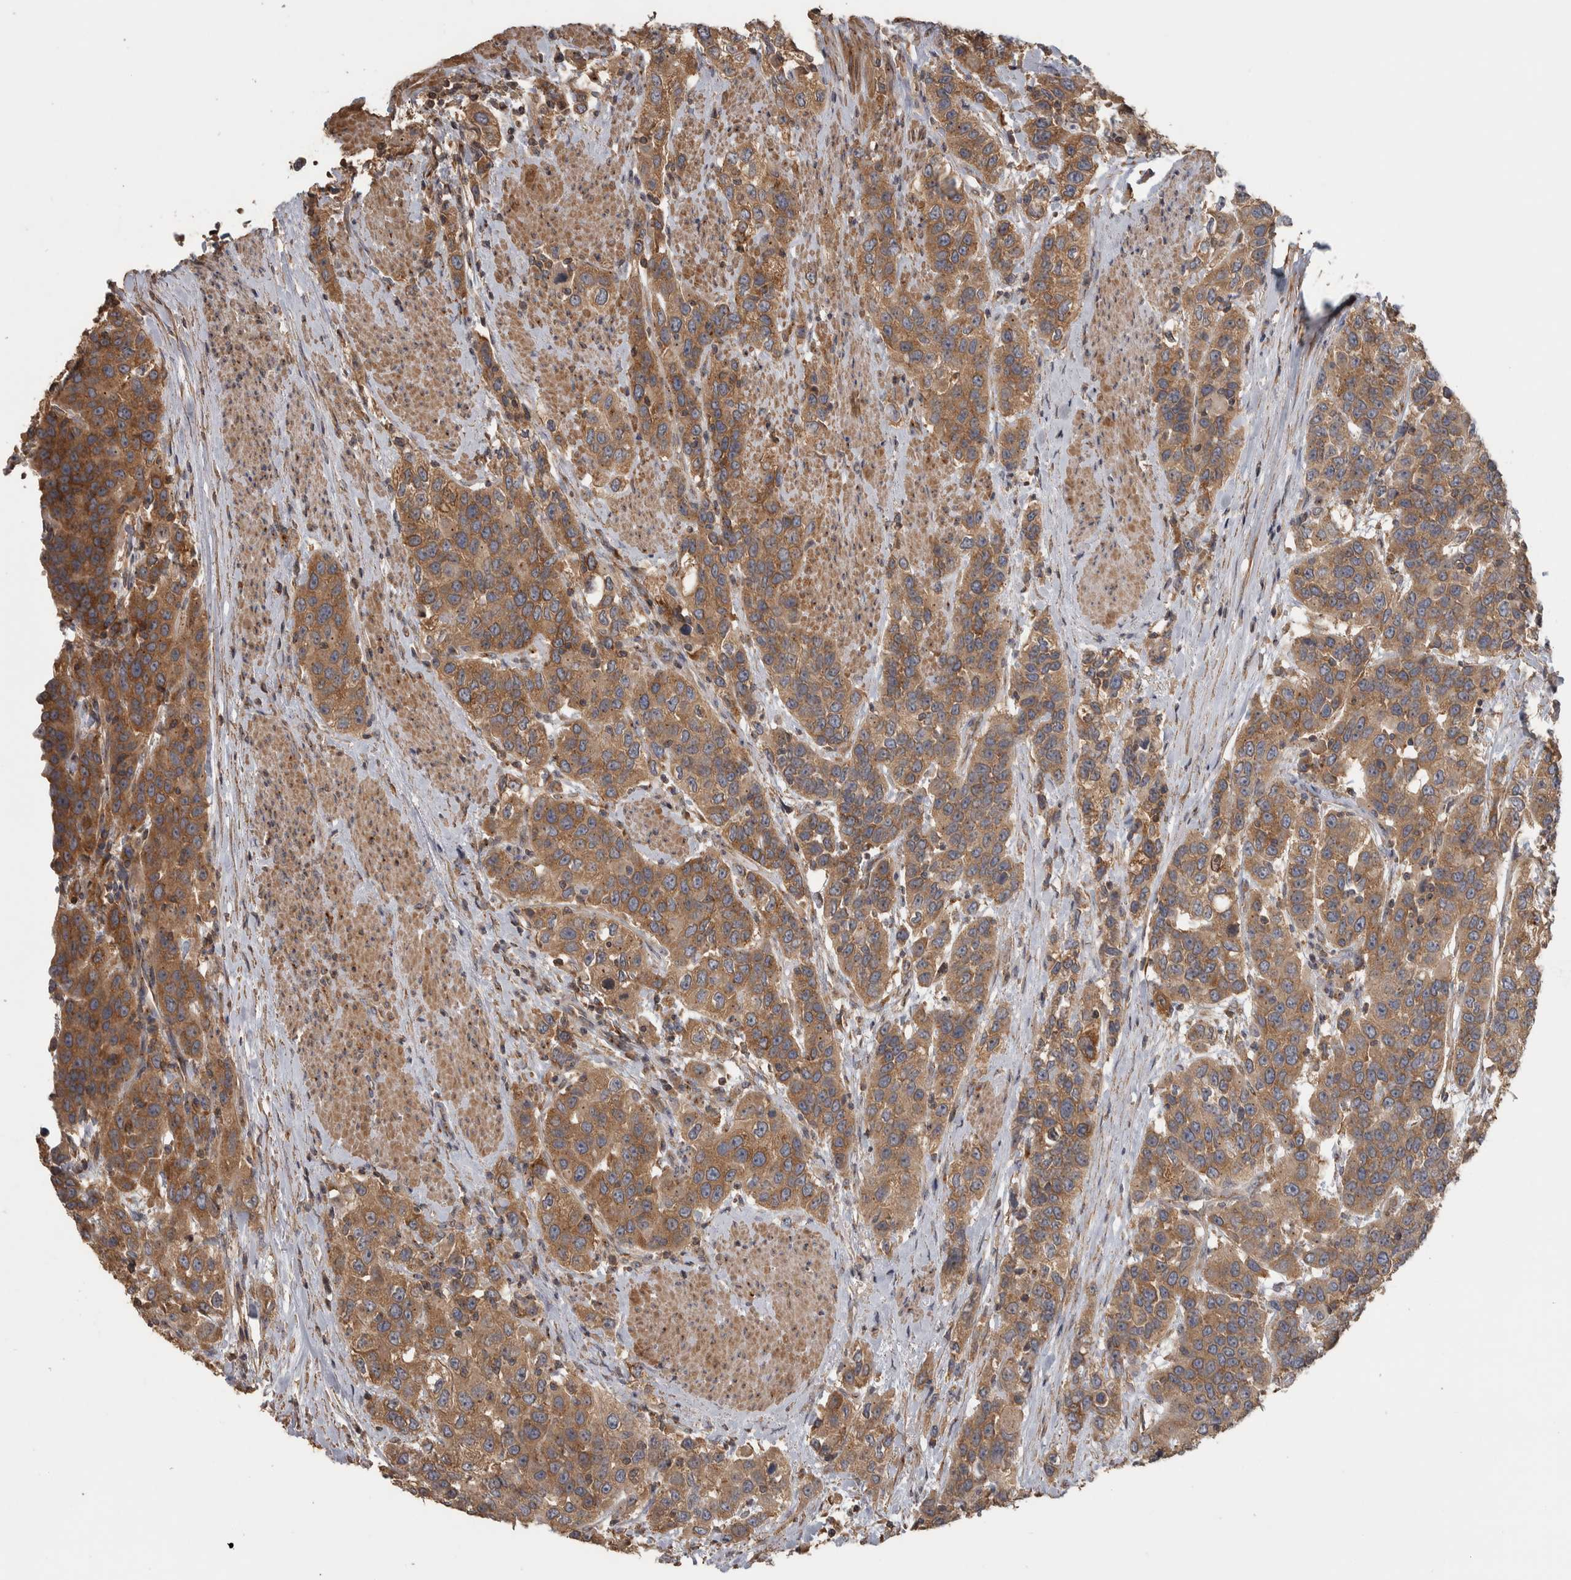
{"staining": {"intensity": "moderate", "quantity": ">75%", "location": "cytoplasmic/membranous"}, "tissue": "urothelial cancer", "cell_type": "Tumor cells", "image_type": "cancer", "snomed": [{"axis": "morphology", "description": "Urothelial carcinoma, High grade"}, {"axis": "topography", "description": "Urinary bladder"}], "caption": "This is an image of IHC staining of high-grade urothelial carcinoma, which shows moderate staining in the cytoplasmic/membranous of tumor cells.", "gene": "IFRD1", "patient": {"sex": "female", "age": 80}}